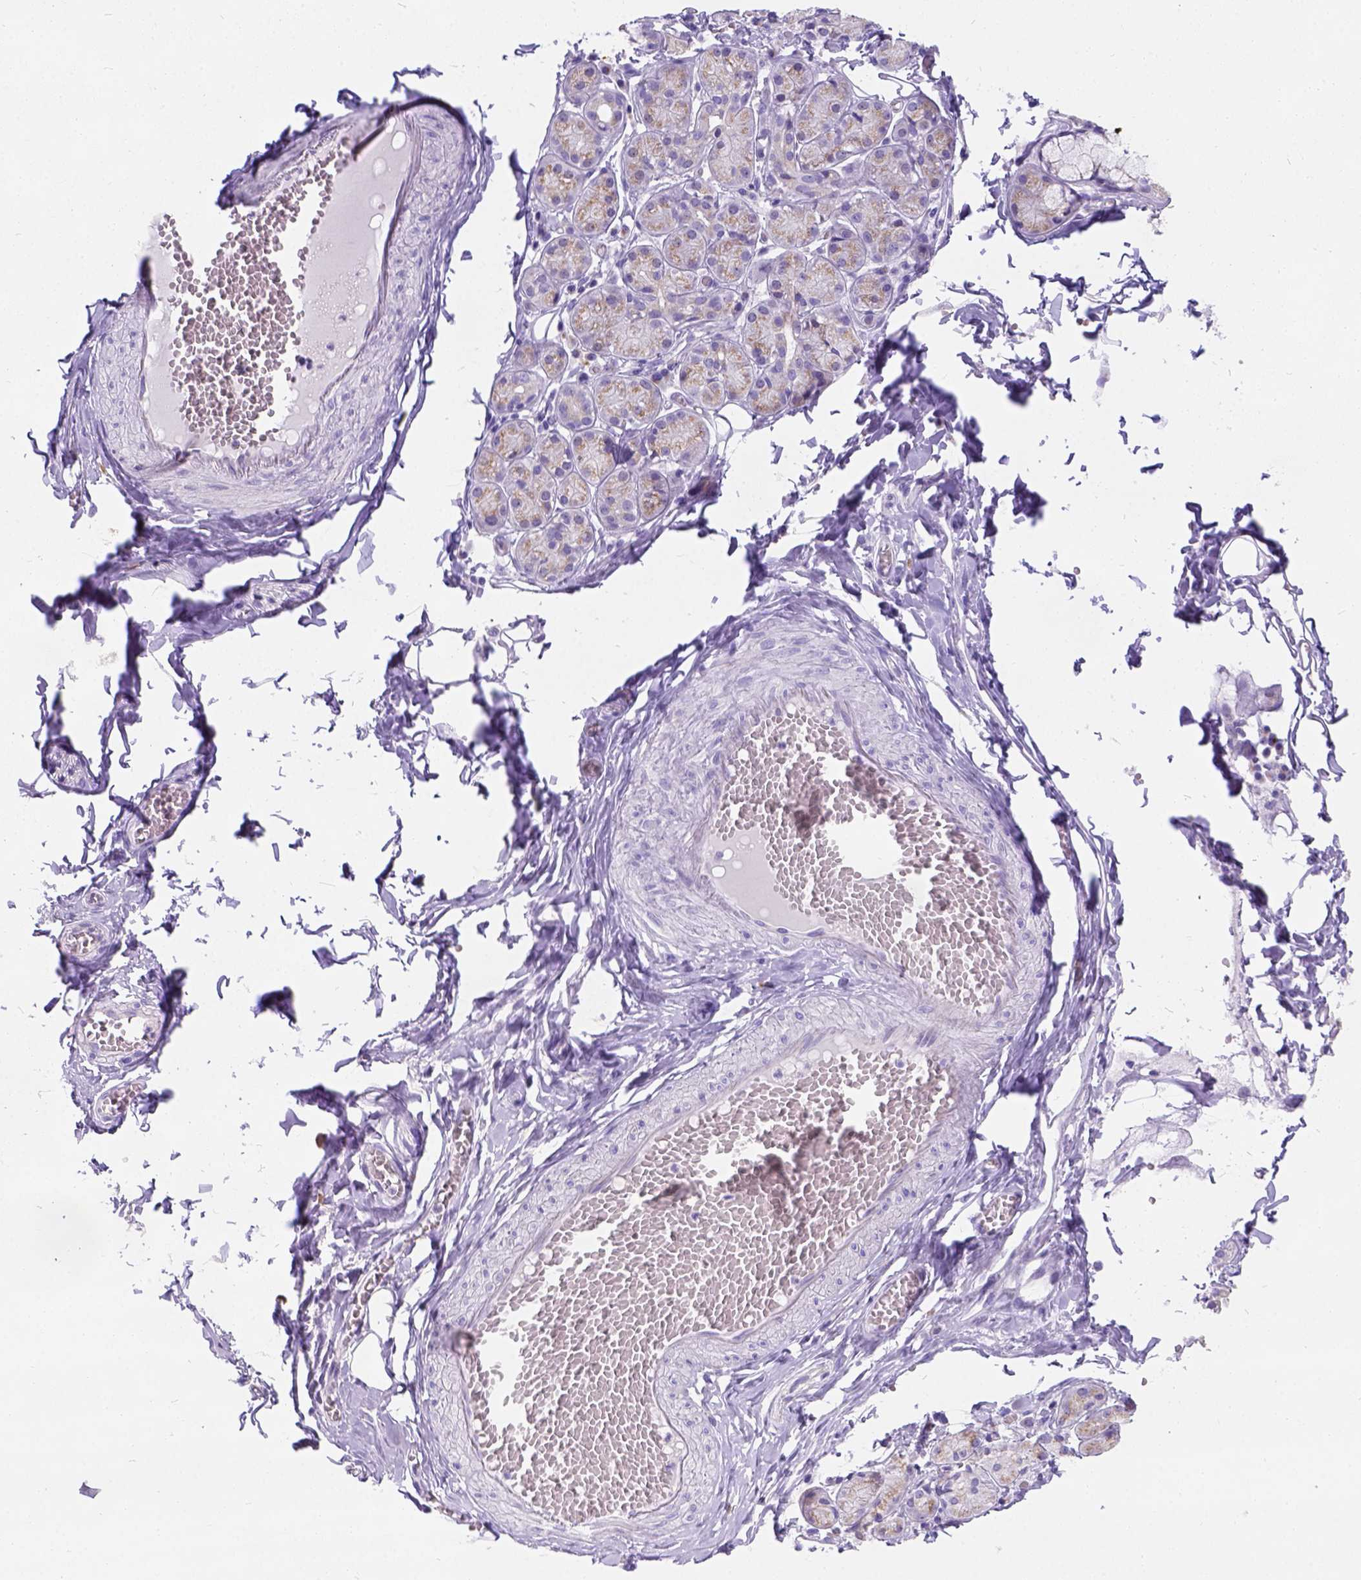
{"staining": {"intensity": "weak", "quantity": "25%-75%", "location": "cytoplasmic/membranous"}, "tissue": "salivary gland", "cell_type": "Glandular cells", "image_type": "normal", "snomed": [{"axis": "morphology", "description": "Normal tissue, NOS"}, {"axis": "topography", "description": "Salivary gland"}, {"axis": "topography", "description": "Peripheral nerve tissue"}], "caption": "Glandular cells reveal low levels of weak cytoplasmic/membranous expression in approximately 25%-75% of cells in normal human salivary gland. The protein of interest is stained brown, and the nuclei are stained in blue (DAB (3,3'-diaminobenzidine) IHC with brightfield microscopy, high magnification).", "gene": "PHF7", "patient": {"sex": "male", "age": 71}}